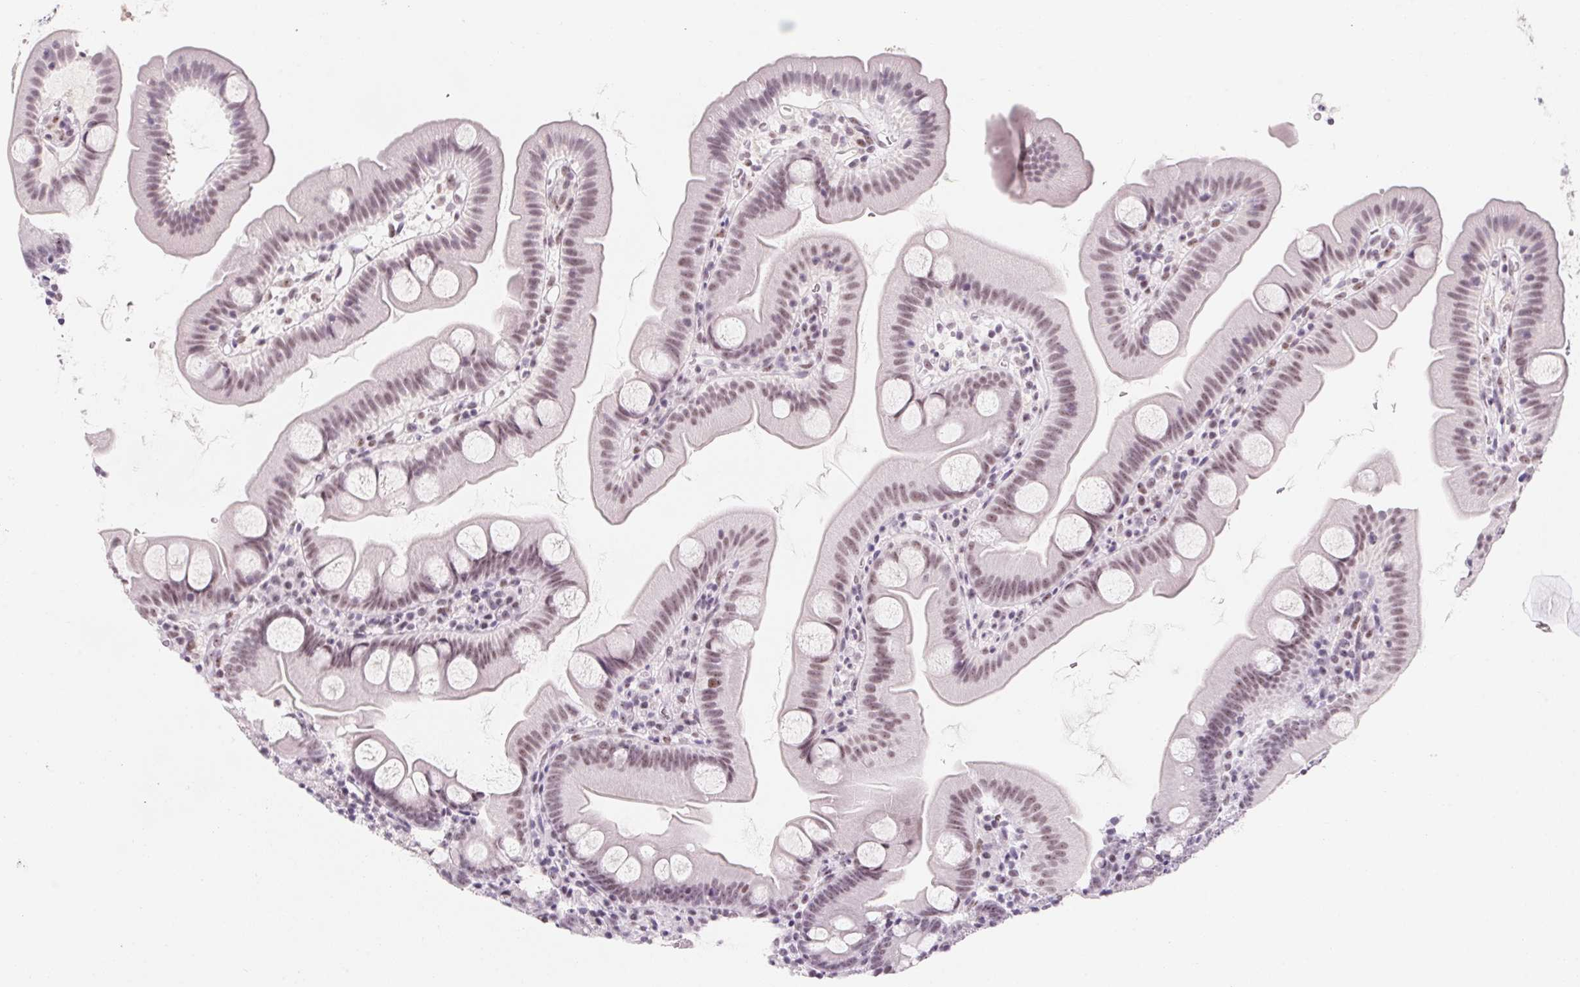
{"staining": {"intensity": "weak", "quantity": "25%-75%", "location": "nuclear"}, "tissue": "small intestine", "cell_type": "Glandular cells", "image_type": "normal", "snomed": [{"axis": "morphology", "description": "Normal tissue, NOS"}, {"axis": "topography", "description": "Small intestine"}], "caption": "About 25%-75% of glandular cells in unremarkable human small intestine exhibit weak nuclear protein staining as visualized by brown immunohistochemical staining.", "gene": "ZIC4", "patient": {"sex": "female", "age": 68}}